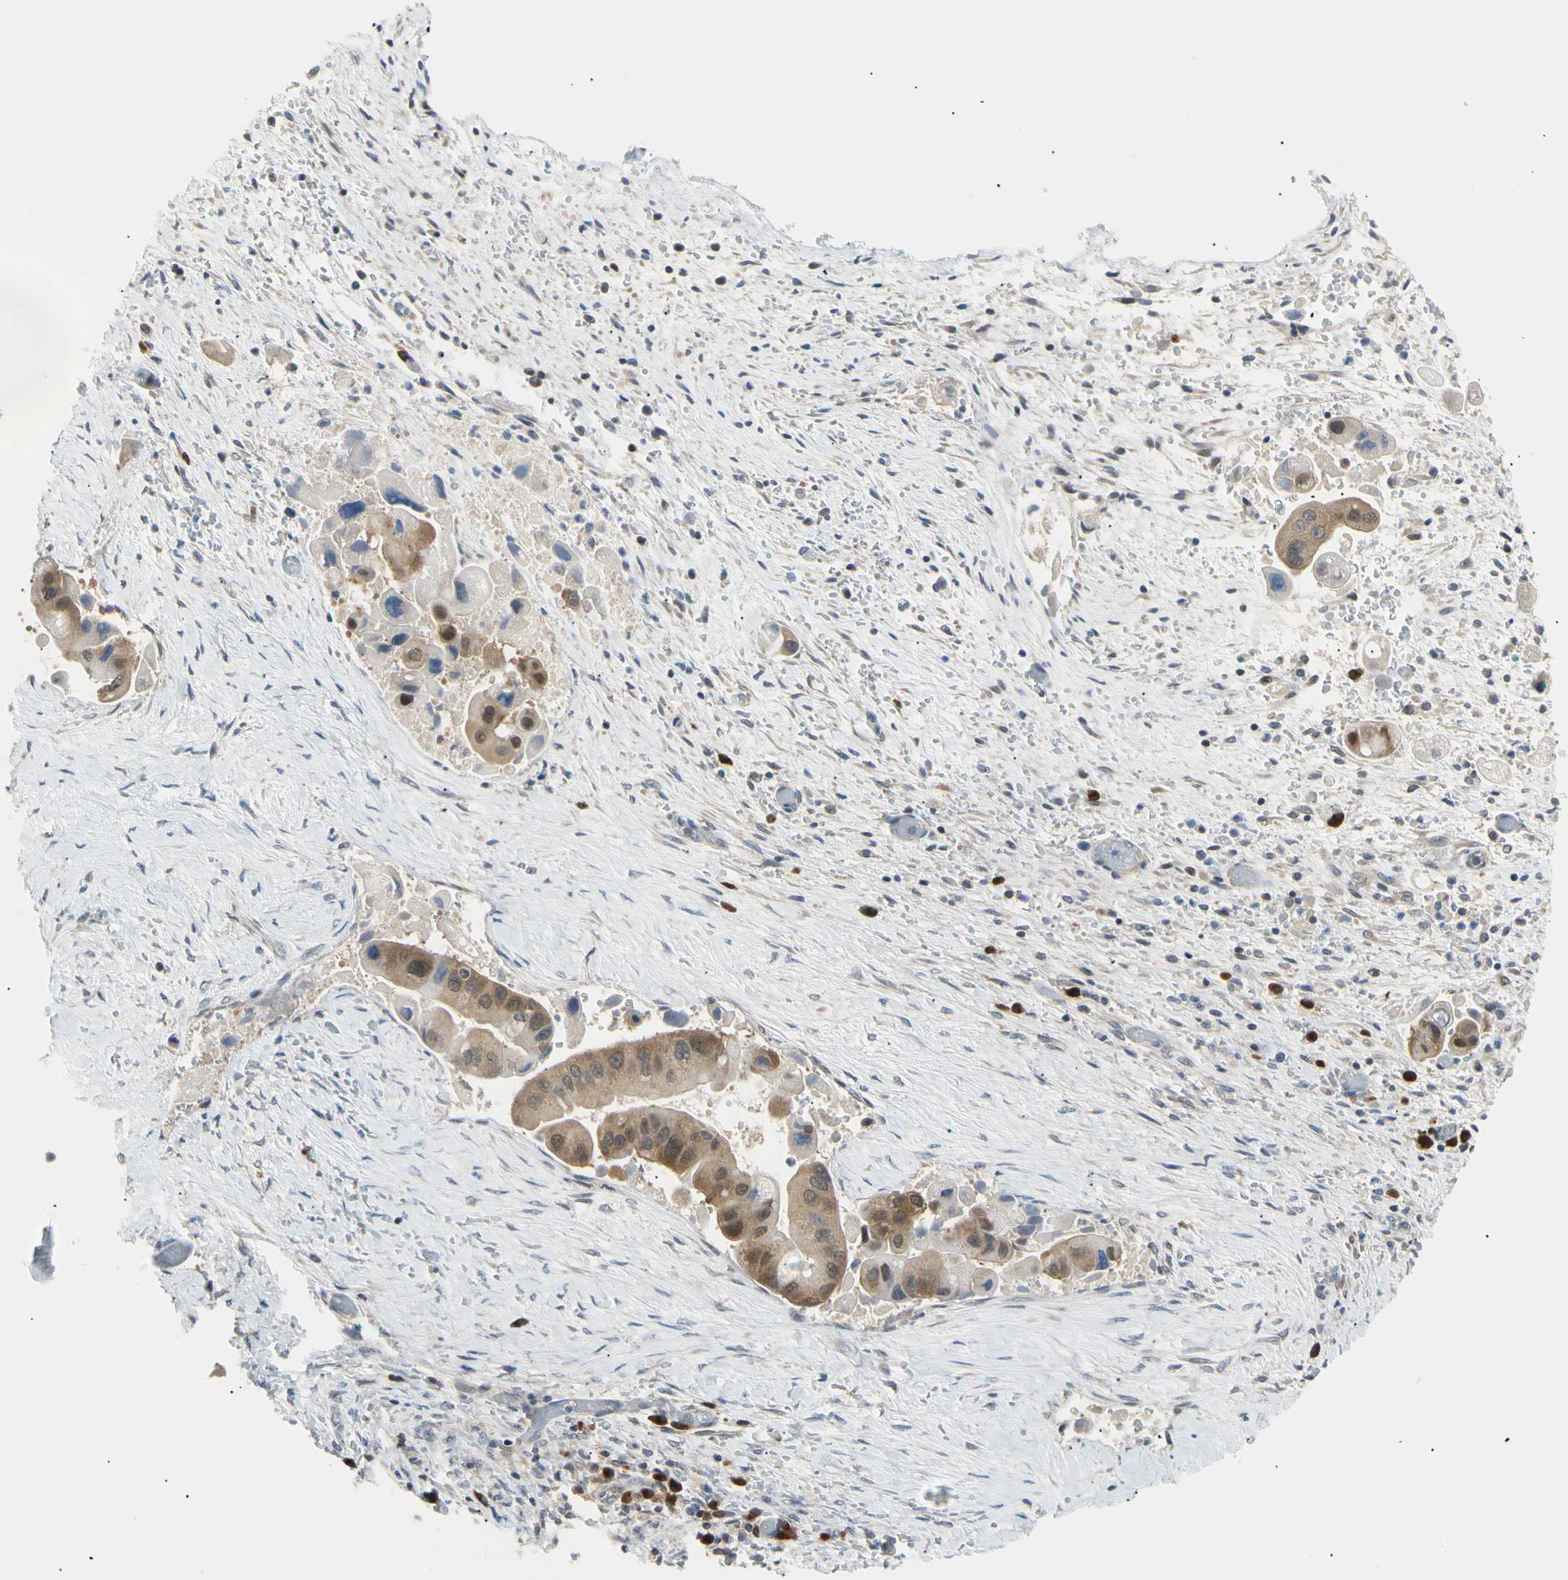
{"staining": {"intensity": "moderate", "quantity": "25%-75%", "location": "cytoplasmic/membranous"}, "tissue": "liver cancer", "cell_type": "Tumor cells", "image_type": "cancer", "snomed": [{"axis": "morphology", "description": "Normal tissue, NOS"}, {"axis": "morphology", "description": "Cholangiocarcinoma"}, {"axis": "topography", "description": "Liver"}, {"axis": "topography", "description": "Peripheral nerve tissue"}], "caption": "Immunohistochemistry histopathology image of human liver cancer stained for a protein (brown), which exhibits medium levels of moderate cytoplasmic/membranous expression in about 25%-75% of tumor cells.", "gene": "SEC23B", "patient": {"sex": "male", "age": 50}}